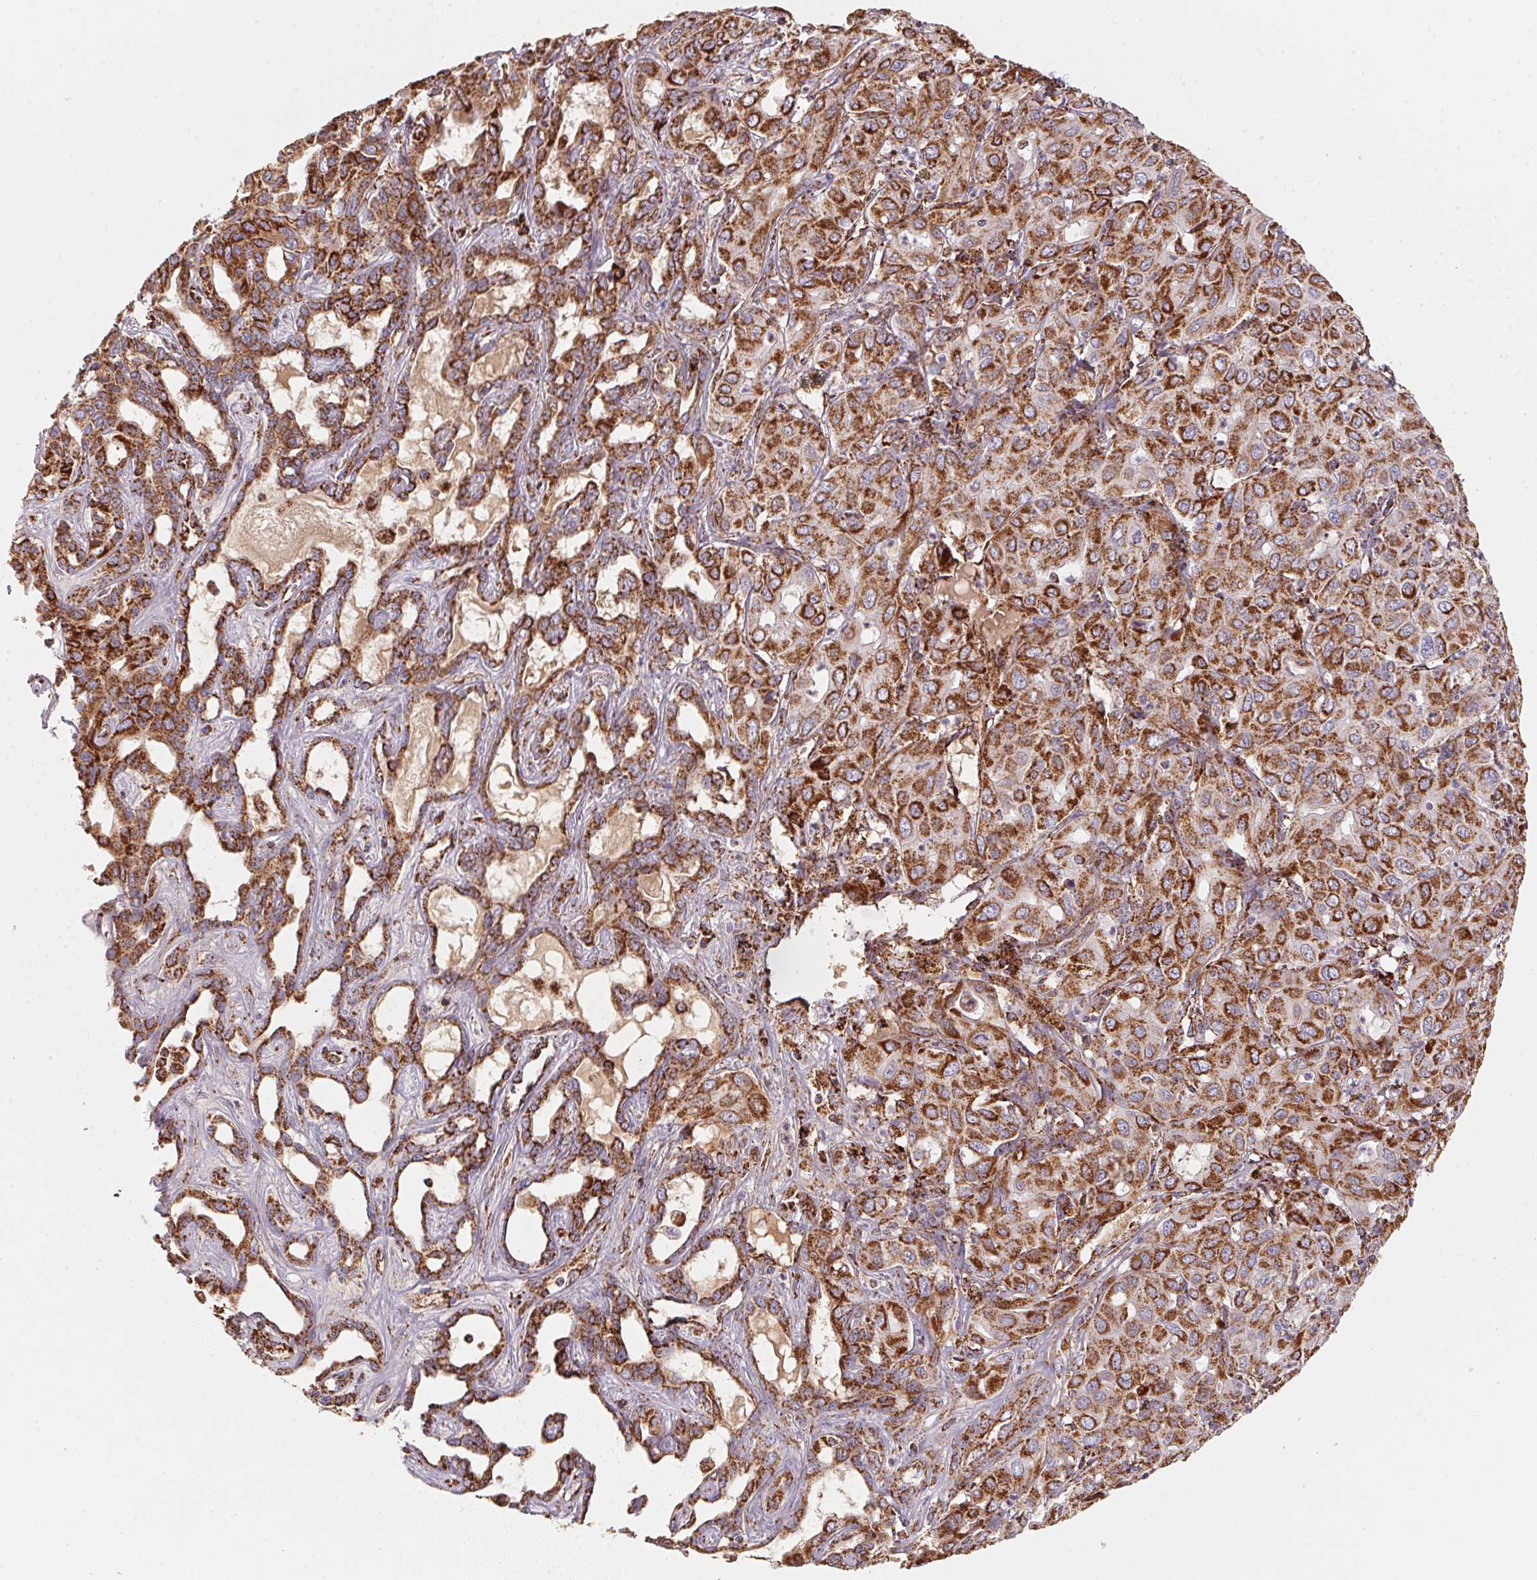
{"staining": {"intensity": "strong", "quantity": ">75%", "location": "cytoplasmic/membranous"}, "tissue": "liver cancer", "cell_type": "Tumor cells", "image_type": "cancer", "snomed": [{"axis": "morphology", "description": "Cholangiocarcinoma"}, {"axis": "topography", "description": "Liver"}], "caption": "An immunohistochemistry micrograph of tumor tissue is shown. Protein staining in brown labels strong cytoplasmic/membranous positivity in liver cancer (cholangiocarcinoma) within tumor cells. Nuclei are stained in blue.", "gene": "NDUFS2", "patient": {"sex": "female", "age": 60}}